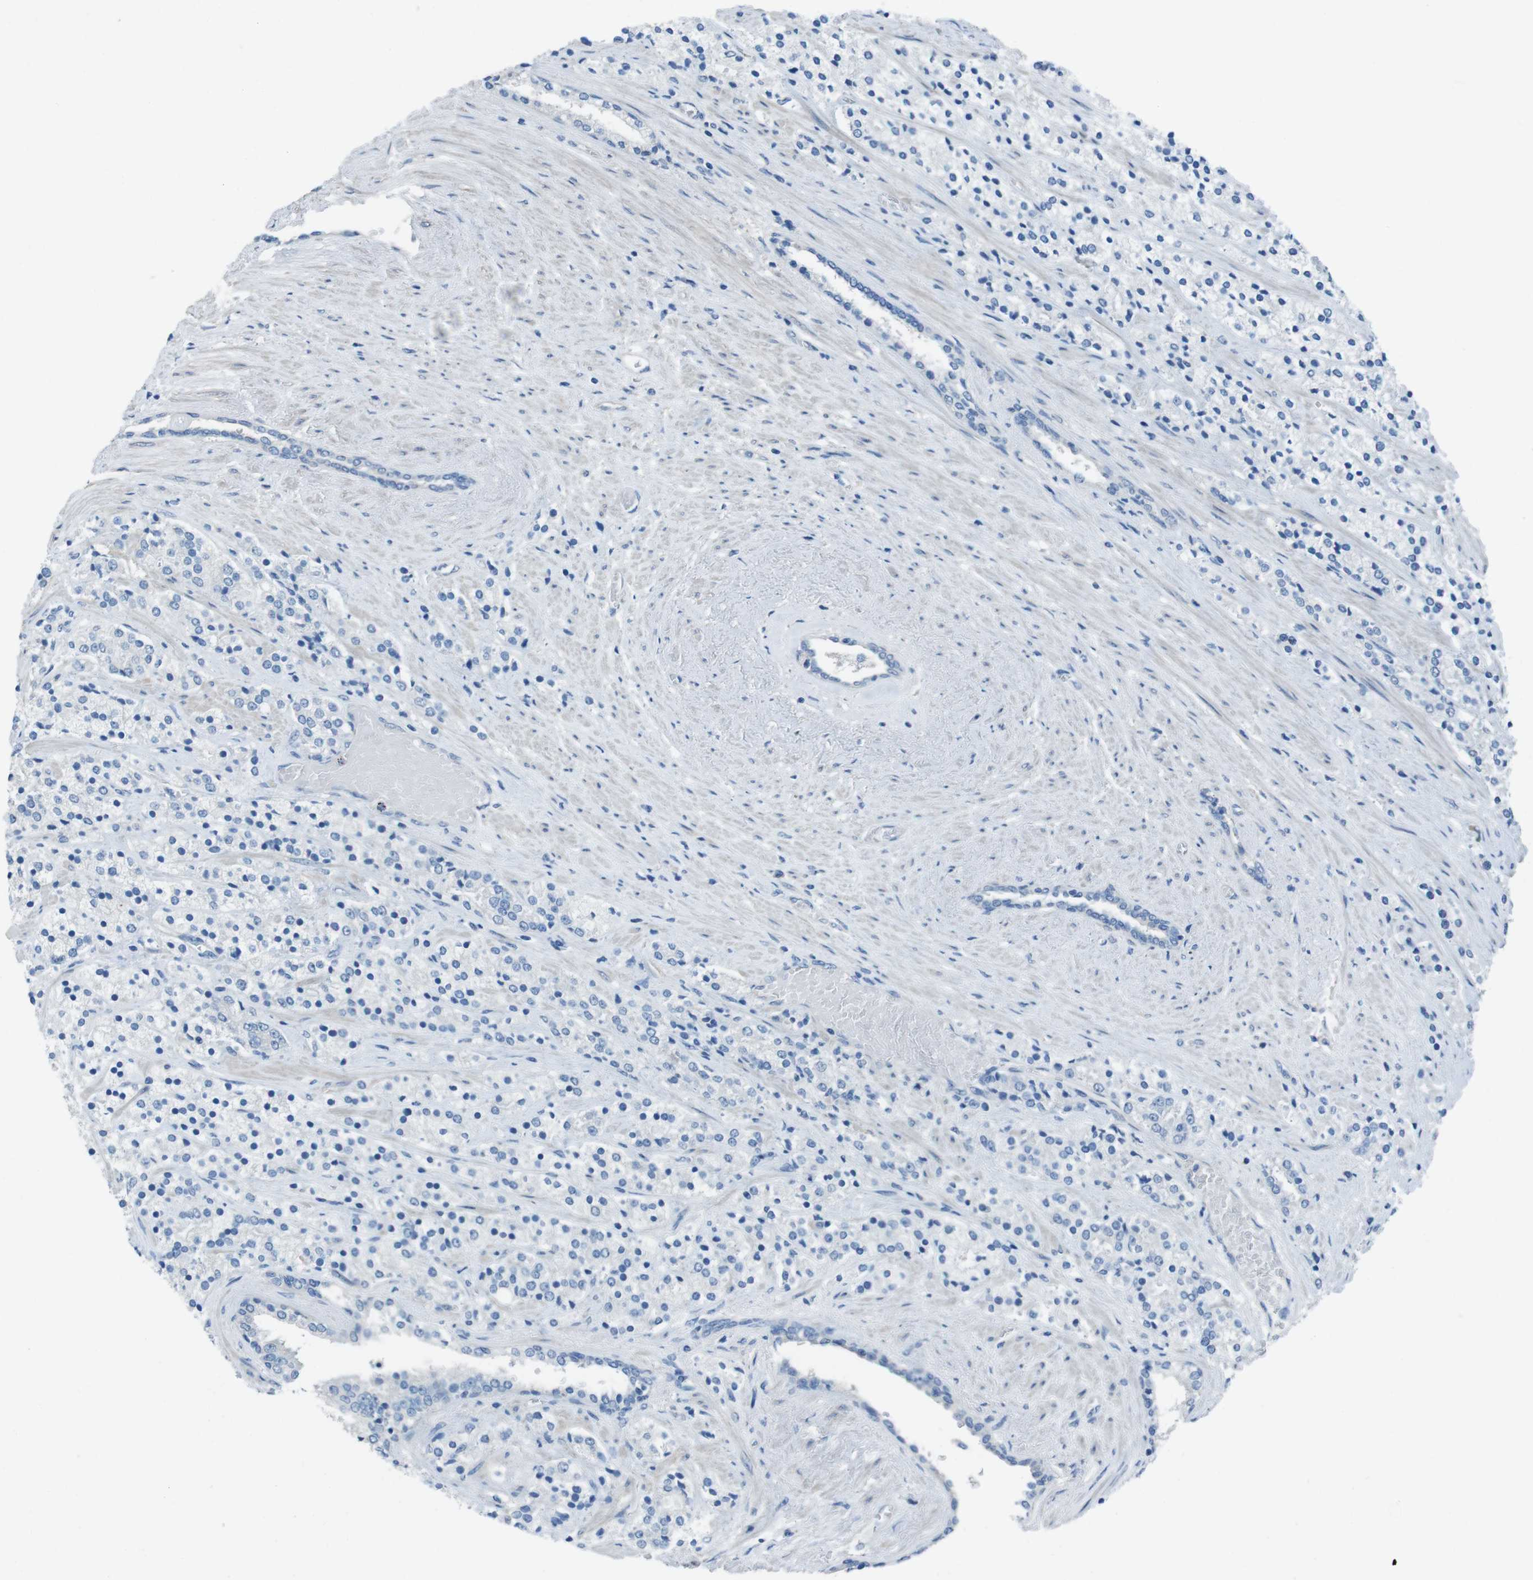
{"staining": {"intensity": "negative", "quantity": "none", "location": "none"}, "tissue": "prostate cancer", "cell_type": "Tumor cells", "image_type": "cancer", "snomed": [{"axis": "morphology", "description": "Adenocarcinoma, High grade"}, {"axis": "topography", "description": "Prostate"}], "caption": "Tumor cells are negative for brown protein staining in high-grade adenocarcinoma (prostate). (DAB immunohistochemistry, high magnification).", "gene": "CYP2C8", "patient": {"sex": "male", "age": 71}}